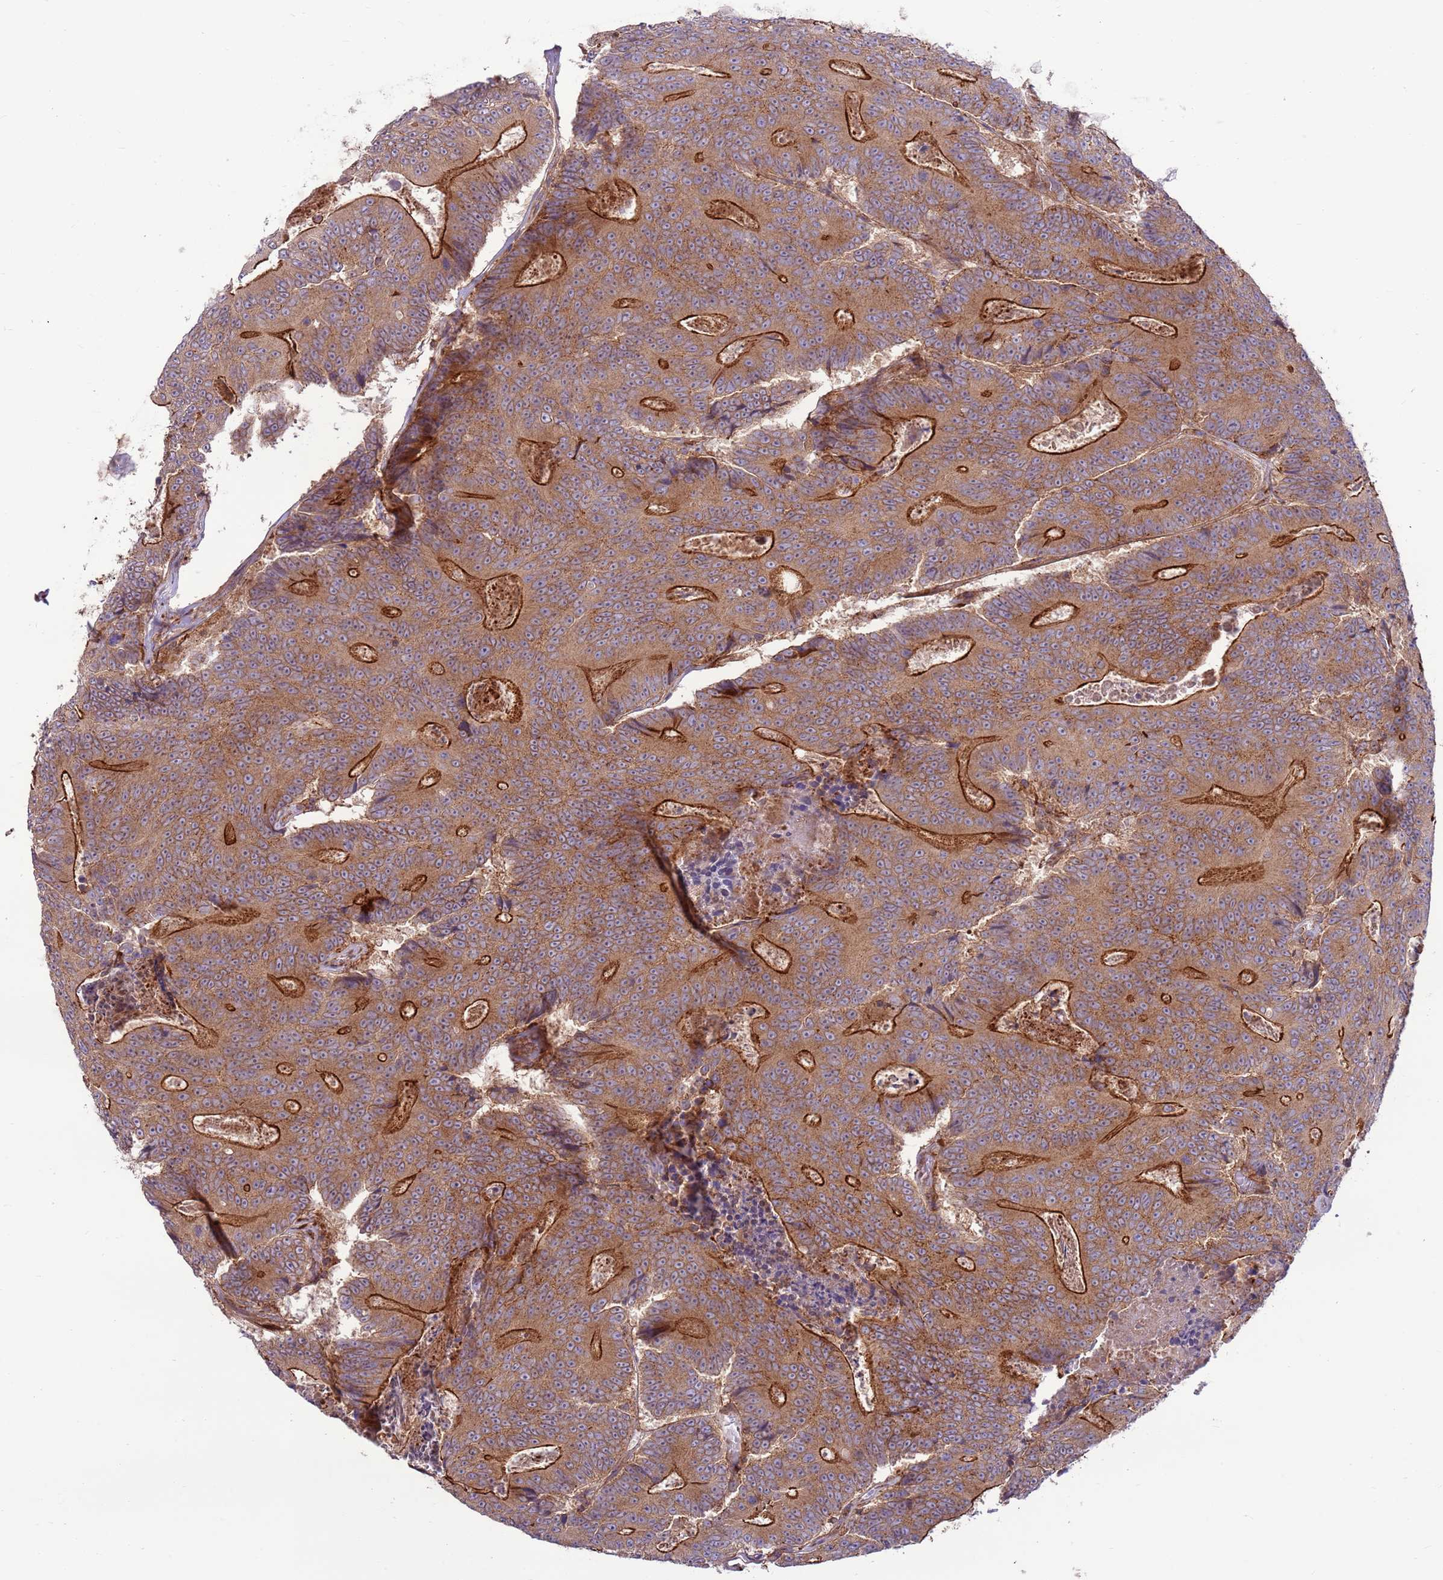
{"staining": {"intensity": "strong", "quantity": ">75%", "location": "cytoplasmic/membranous"}, "tissue": "colorectal cancer", "cell_type": "Tumor cells", "image_type": "cancer", "snomed": [{"axis": "morphology", "description": "Adenocarcinoma, NOS"}, {"axis": "topography", "description": "Colon"}], "caption": "Tumor cells show high levels of strong cytoplasmic/membranous expression in about >75% of cells in colorectal adenocarcinoma.", "gene": "DDX19B", "patient": {"sex": "male", "age": 83}}